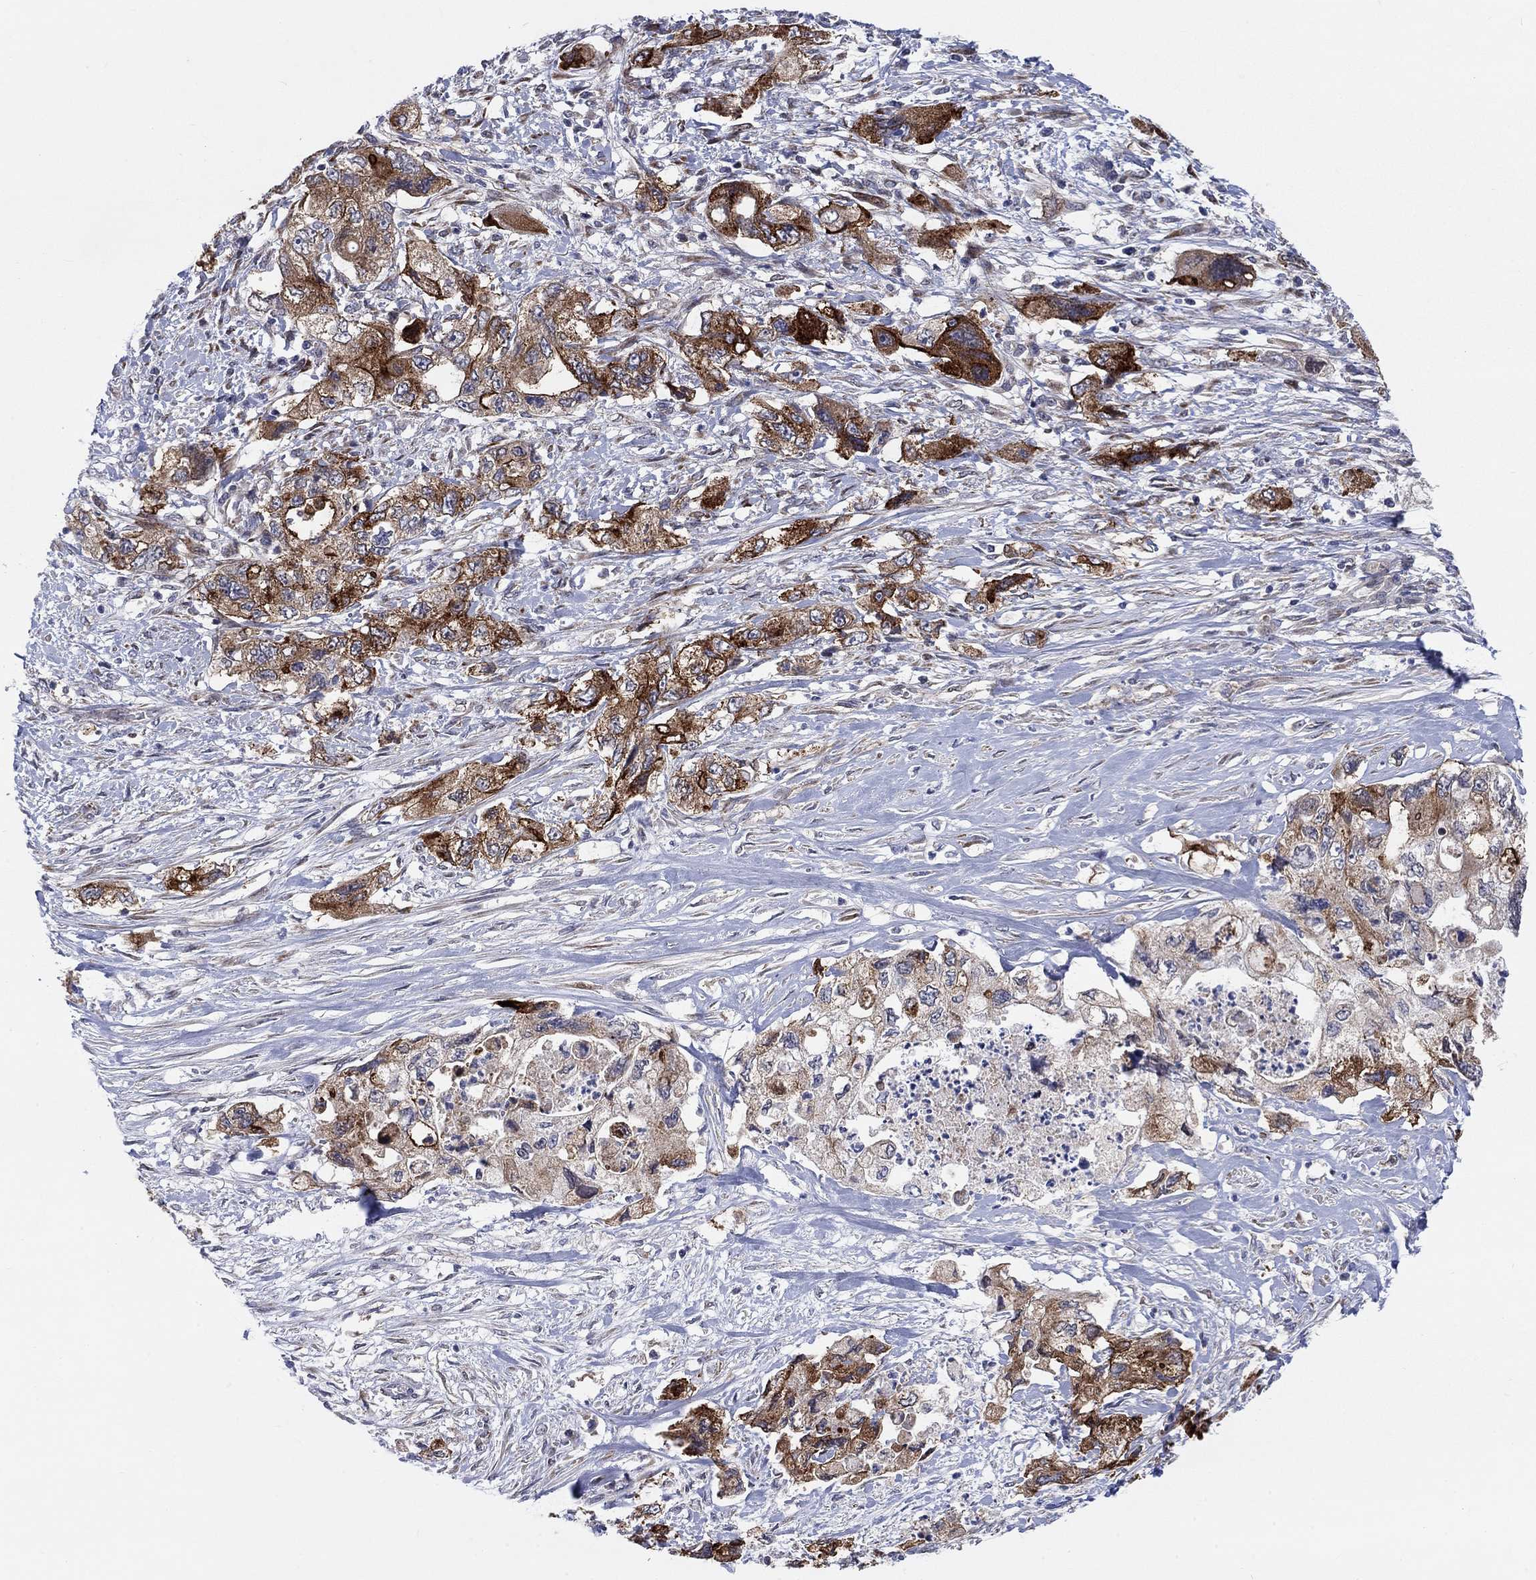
{"staining": {"intensity": "strong", "quantity": "25%-75%", "location": "cytoplasmic/membranous"}, "tissue": "pancreatic cancer", "cell_type": "Tumor cells", "image_type": "cancer", "snomed": [{"axis": "morphology", "description": "Adenocarcinoma, NOS"}, {"axis": "topography", "description": "Pancreas"}], "caption": "The histopathology image exhibits staining of pancreatic cancer, revealing strong cytoplasmic/membranous protein positivity (brown color) within tumor cells.", "gene": "SLC35F2", "patient": {"sex": "female", "age": 73}}